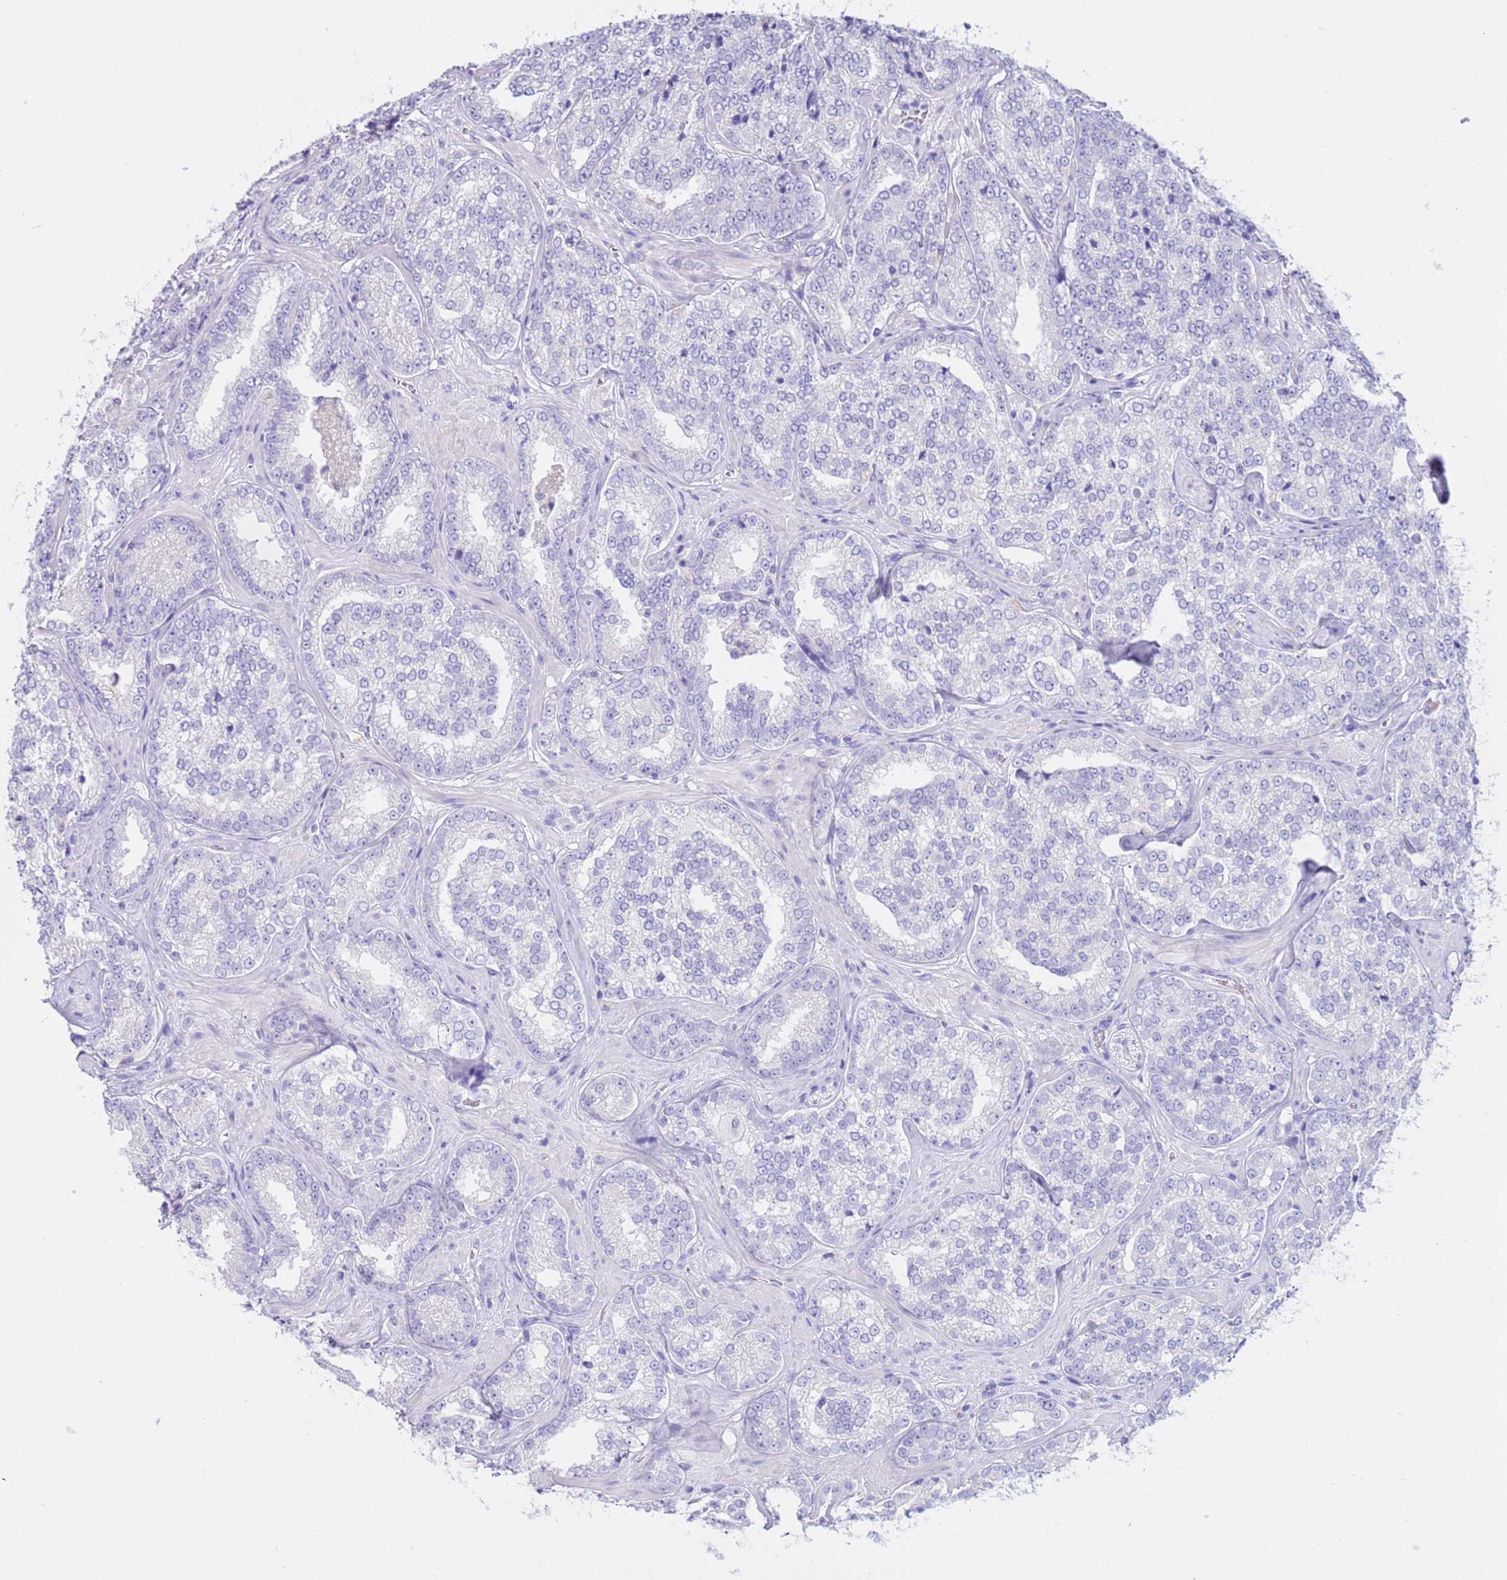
{"staining": {"intensity": "negative", "quantity": "none", "location": "none"}, "tissue": "prostate cancer", "cell_type": "Tumor cells", "image_type": "cancer", "snomed": [{"axis": "morphology", "description": "Normal tissue, NOS"}, {"axis": "morphology", "description": "Adenocarcinoma, High grade"}, {"axis": "topography", "description": "Prostate"}], "caption": "The histopathology image demonstrates no significant expression in tumor cells of high-grade adenocarcinoma (prostate).", "gene": "CPB1", "patient": {"sex": "male", "age": 83}}